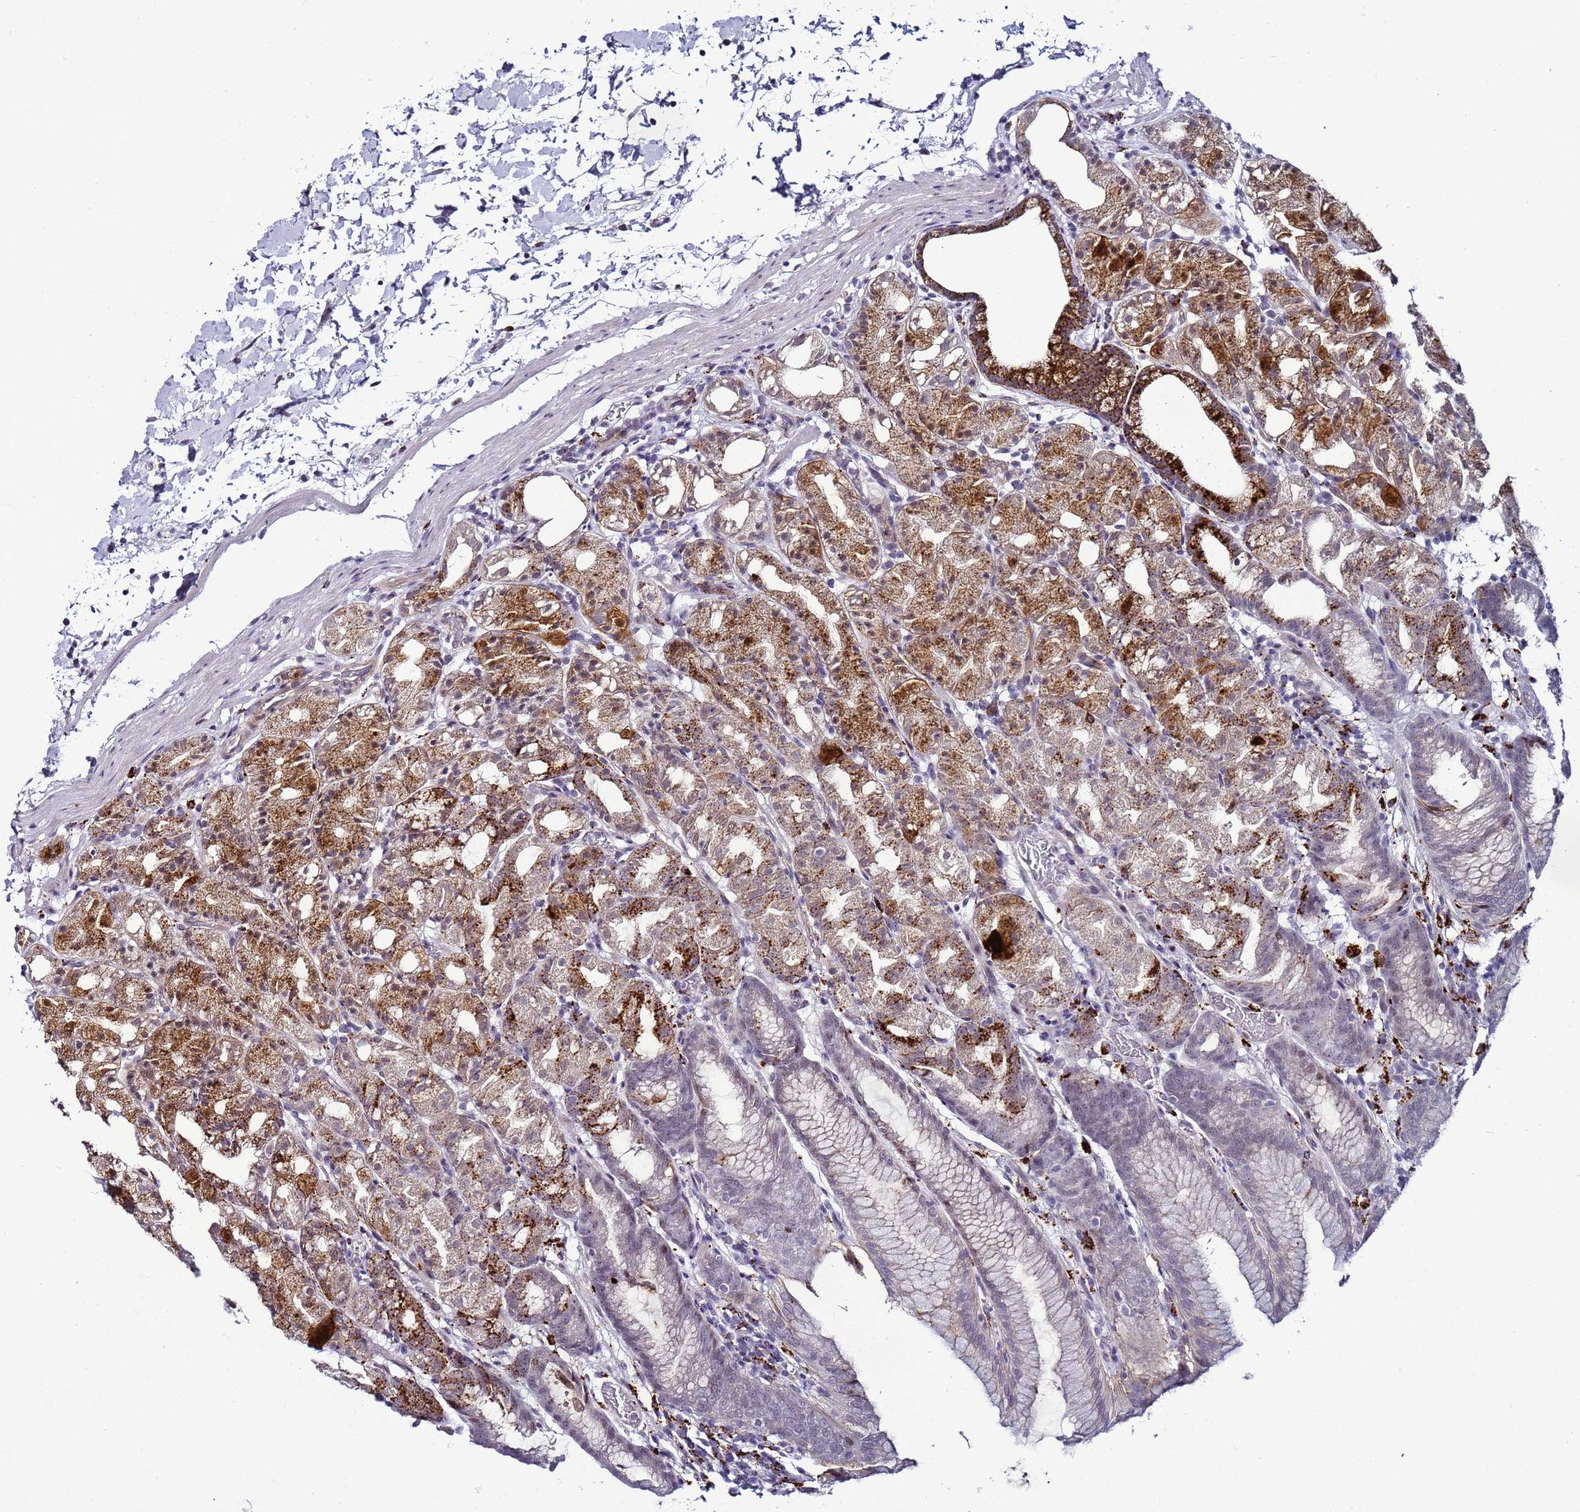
{"staining": {"intensity": "strong", "quantity": "25%-75%", "location": "cytoplasmic/membranous,nuclear"}, "tissue": "stomach", "cell_type": "Glandular cells", "image_type": "normal", "snomed": [{"axis": "morphology", "description": "Normal tissue, NOS"}, {"axis": "topography", "description": "Stomach, upper"}], "caption": "Immunohistochemistry (DAB) staining of benign stomach exhibits strong cytoplasmic/membranous,nuclear protein positivity in approximately 25%-75% of glandular cells.", "gene": "PSMA7", "patient": {"sex": "male", "age": 48}}